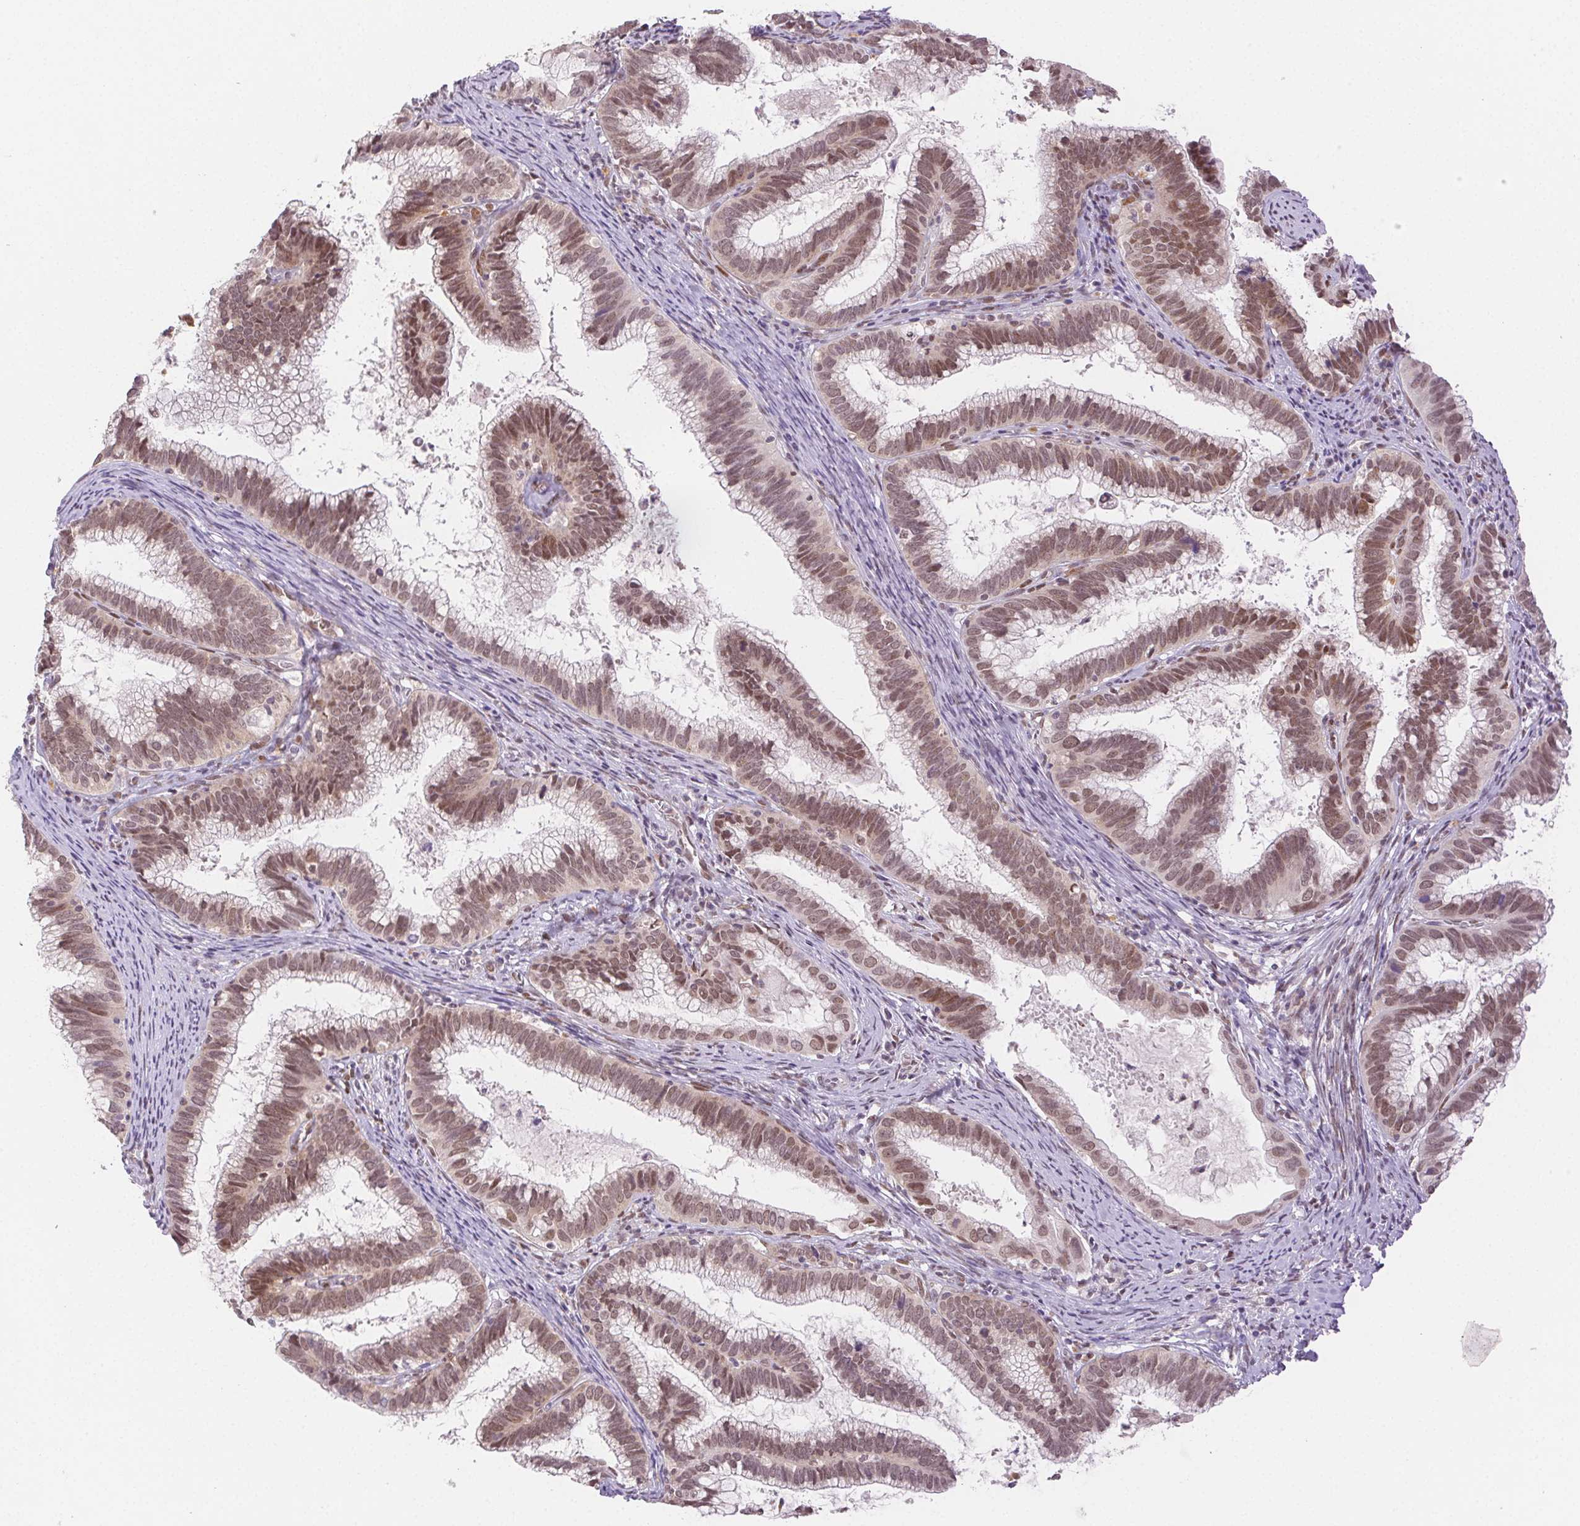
{"staining": {"intensity": "moderate", "quantity": "25%-75%", "location": "nuclear"}, "tissue": "cervical cancer", "cell_type": "Tumor cells", "image_type": "cancer", "snomed": [{"axis": "morphology", "description": "Adenocarcinoma, NOS"}, {"axis": "topography", "description": "Cervix"}], "caption": "This histopathology image exhibits immunohistochemistry staining of cervical cancer, with medium moderate nuclear expression in approximately 25%-75% of tumor cells.", "gene": "H2AZ2", "patient": {"sex": "female", "age": 61}}